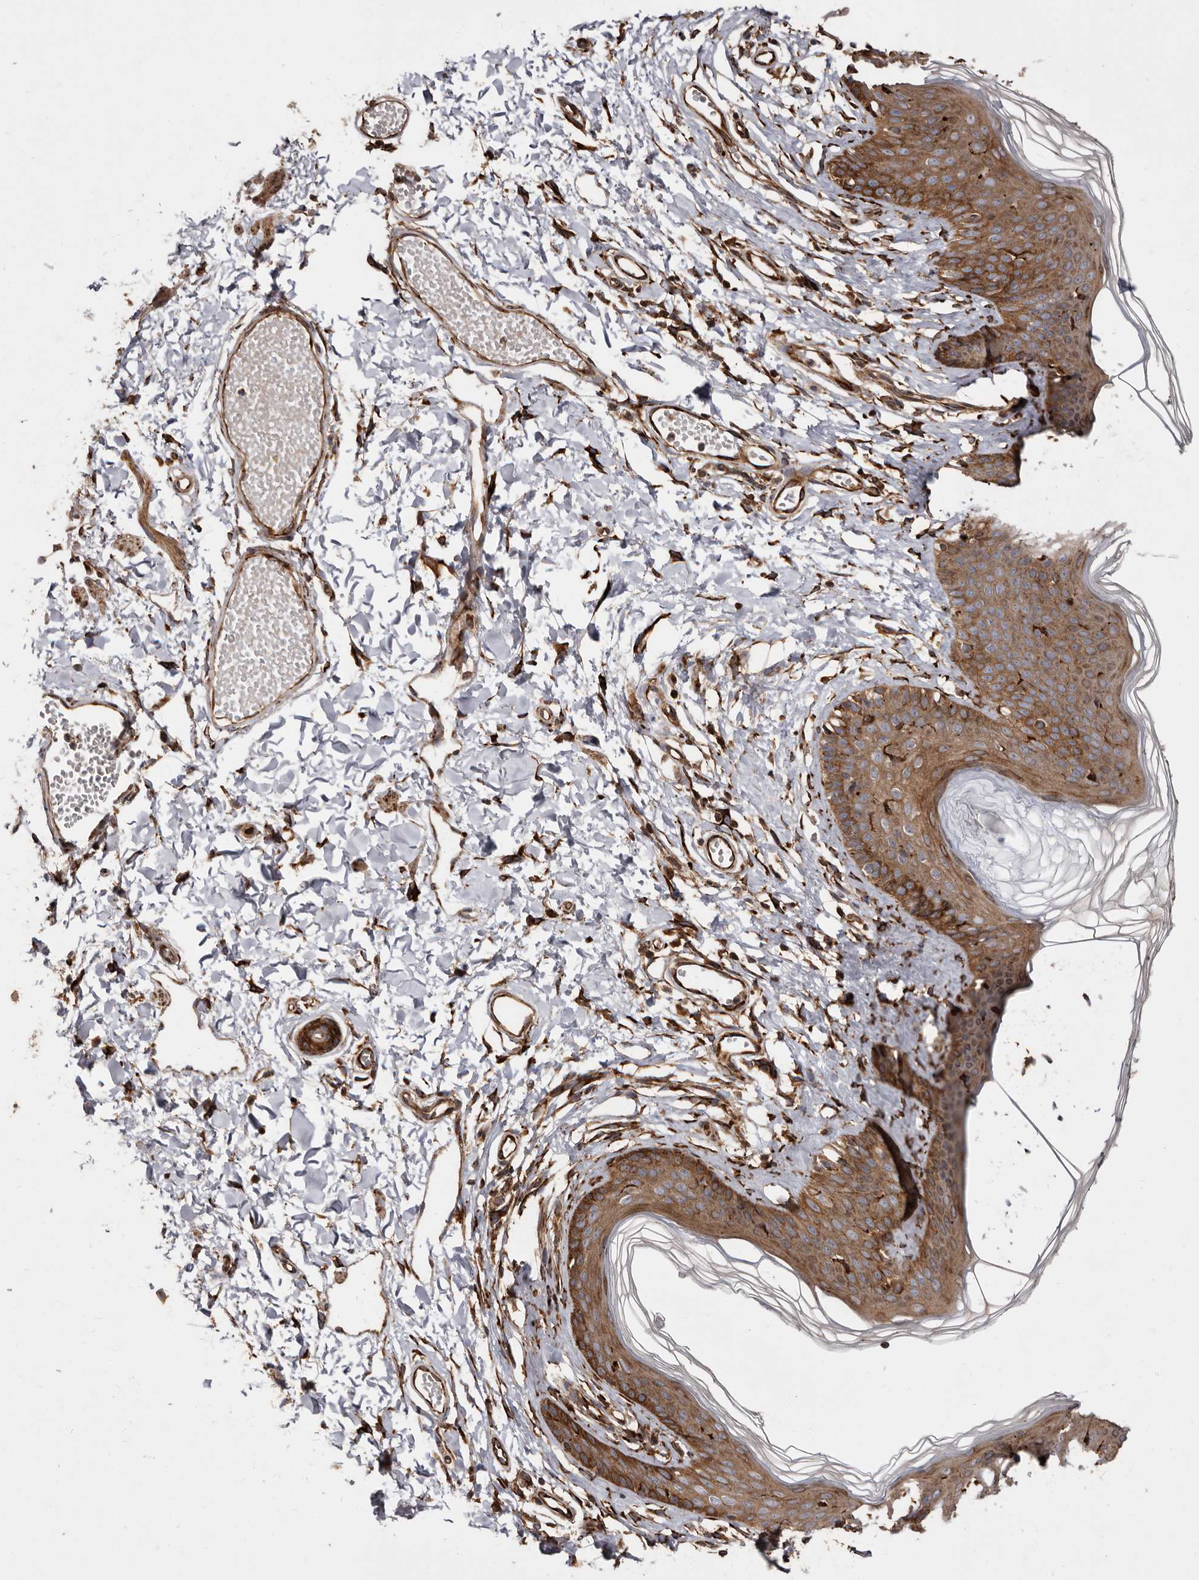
{"staining": {"intensity": "moderate", "quantity": ">75%", "location": "cytoplasmic/membranous"}, "tissue": "skin", "cell_type": "Epidermal cells", "image_type": "normal", "snomed": [{"axis": "morphology", "description": "Normal tissue, NOS"}, {"axis": "morphology", "description": "Squamous cell carcinoma, NOS"}, {"axis": "topography", "description": "Vulva"}], "caption": "High-power microscopy captured an immunohistochemistry photomicrograph of normal skin, revealing moderate cytoplasmic/membranous positivity in about >75% of epidermal cells. Nuclei are stained in blue.", "gene": "FLAD1", "patient": {"sex": "female", "age": 85}}